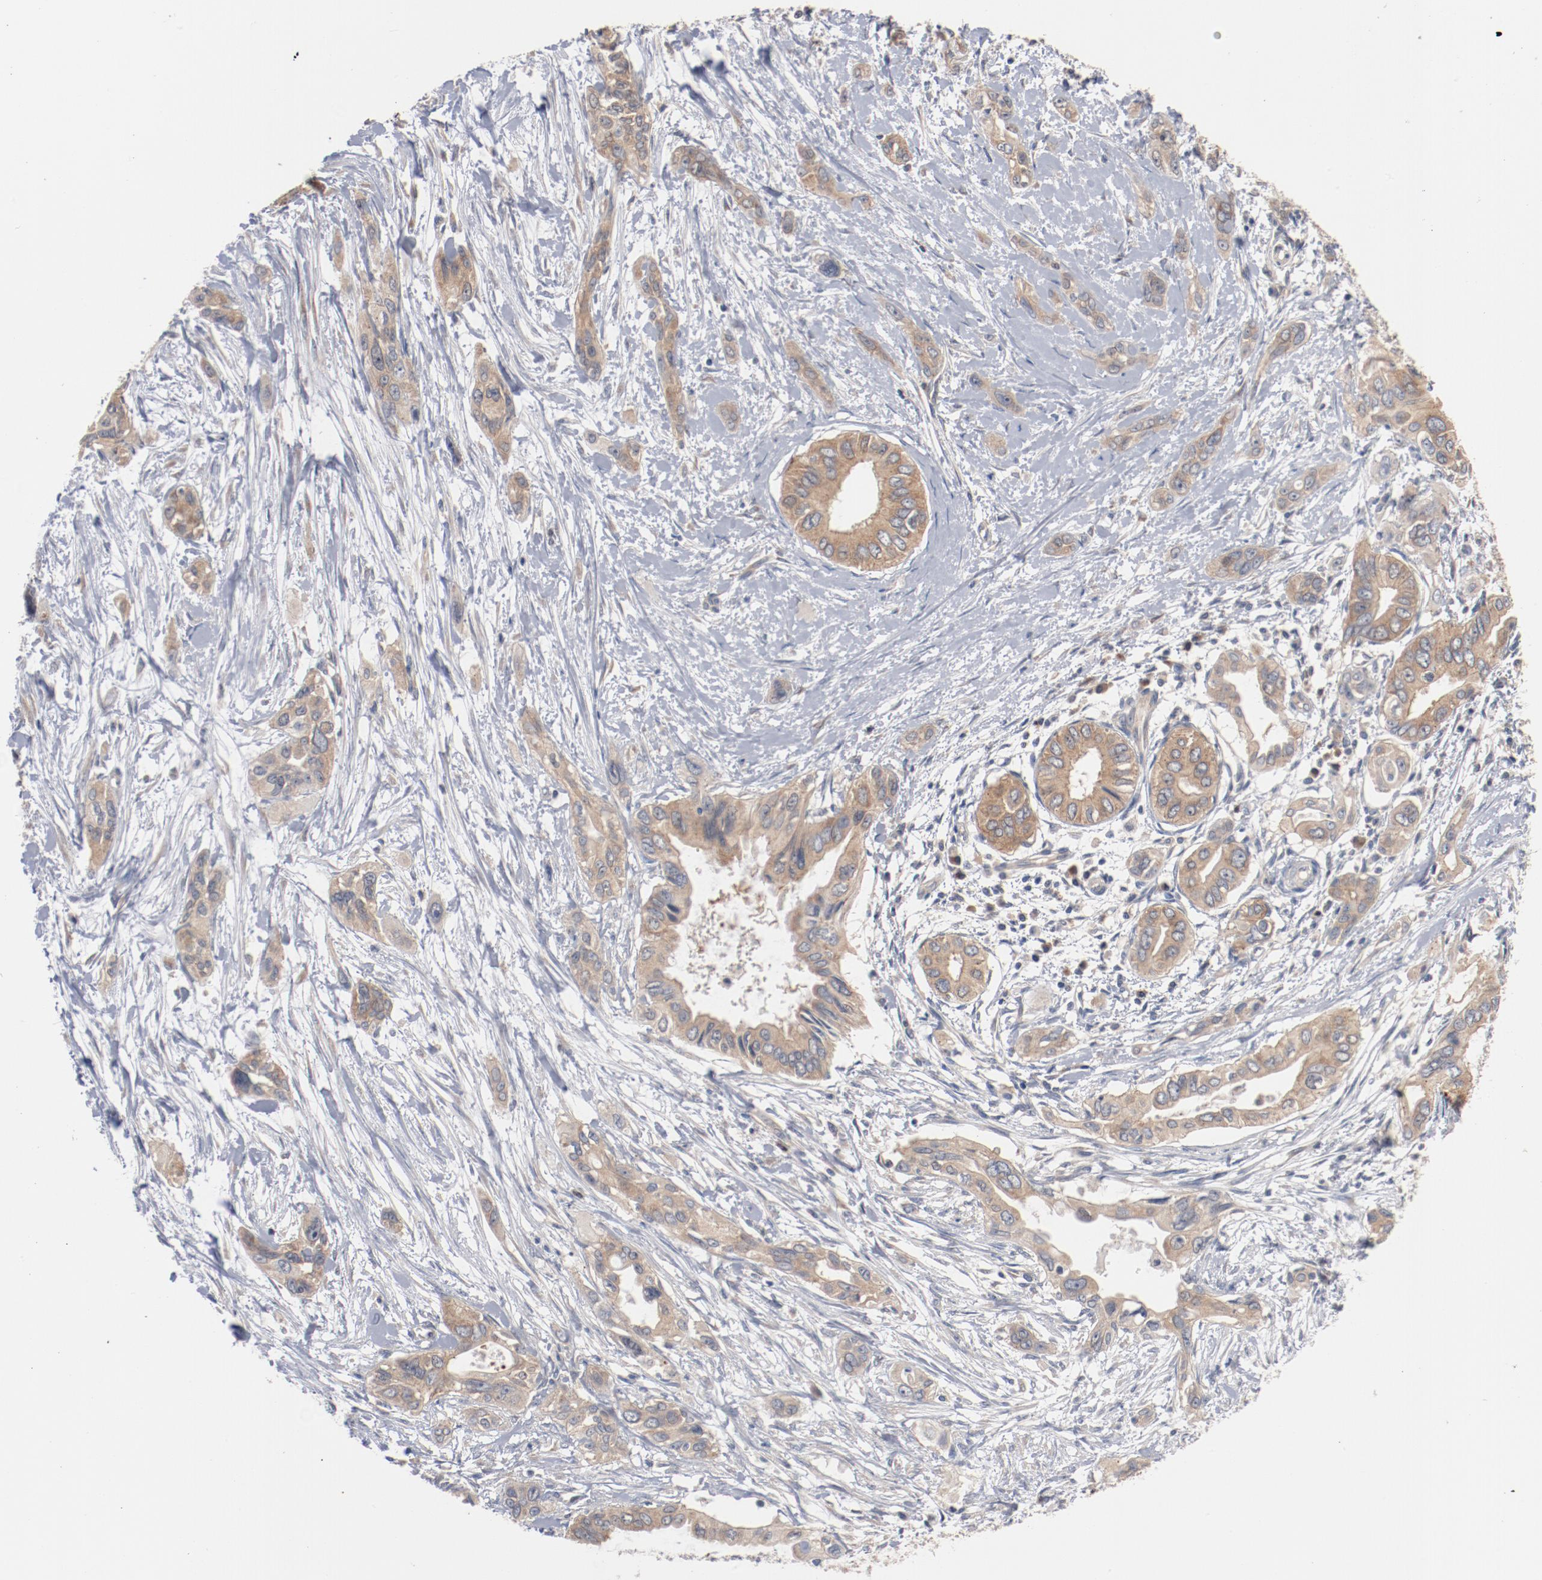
{"staining": {"intensity": "moderate", "quantity": ">75%", "location": "cytoplasmic/membranous"}, "tissue": "pancreatic cancer", "cell_type": "Tumor cells", "image_type": "cancer", "snomed": [{"axis": "morphology", "description": "Adenocarcinoma, NOS"}, {"axis": "topography", "description": "Pancreas"}], "caption": "This photomicrograph exhibits immunohistochemistry (IHC) staining of adenocarcinoma (pancreatic), with medium moderate cytoplasmic/membranous positivity in about >75% of tumor cells.", "gene": "RNASE11", "patient": {"sex": "female", "age": 60}}